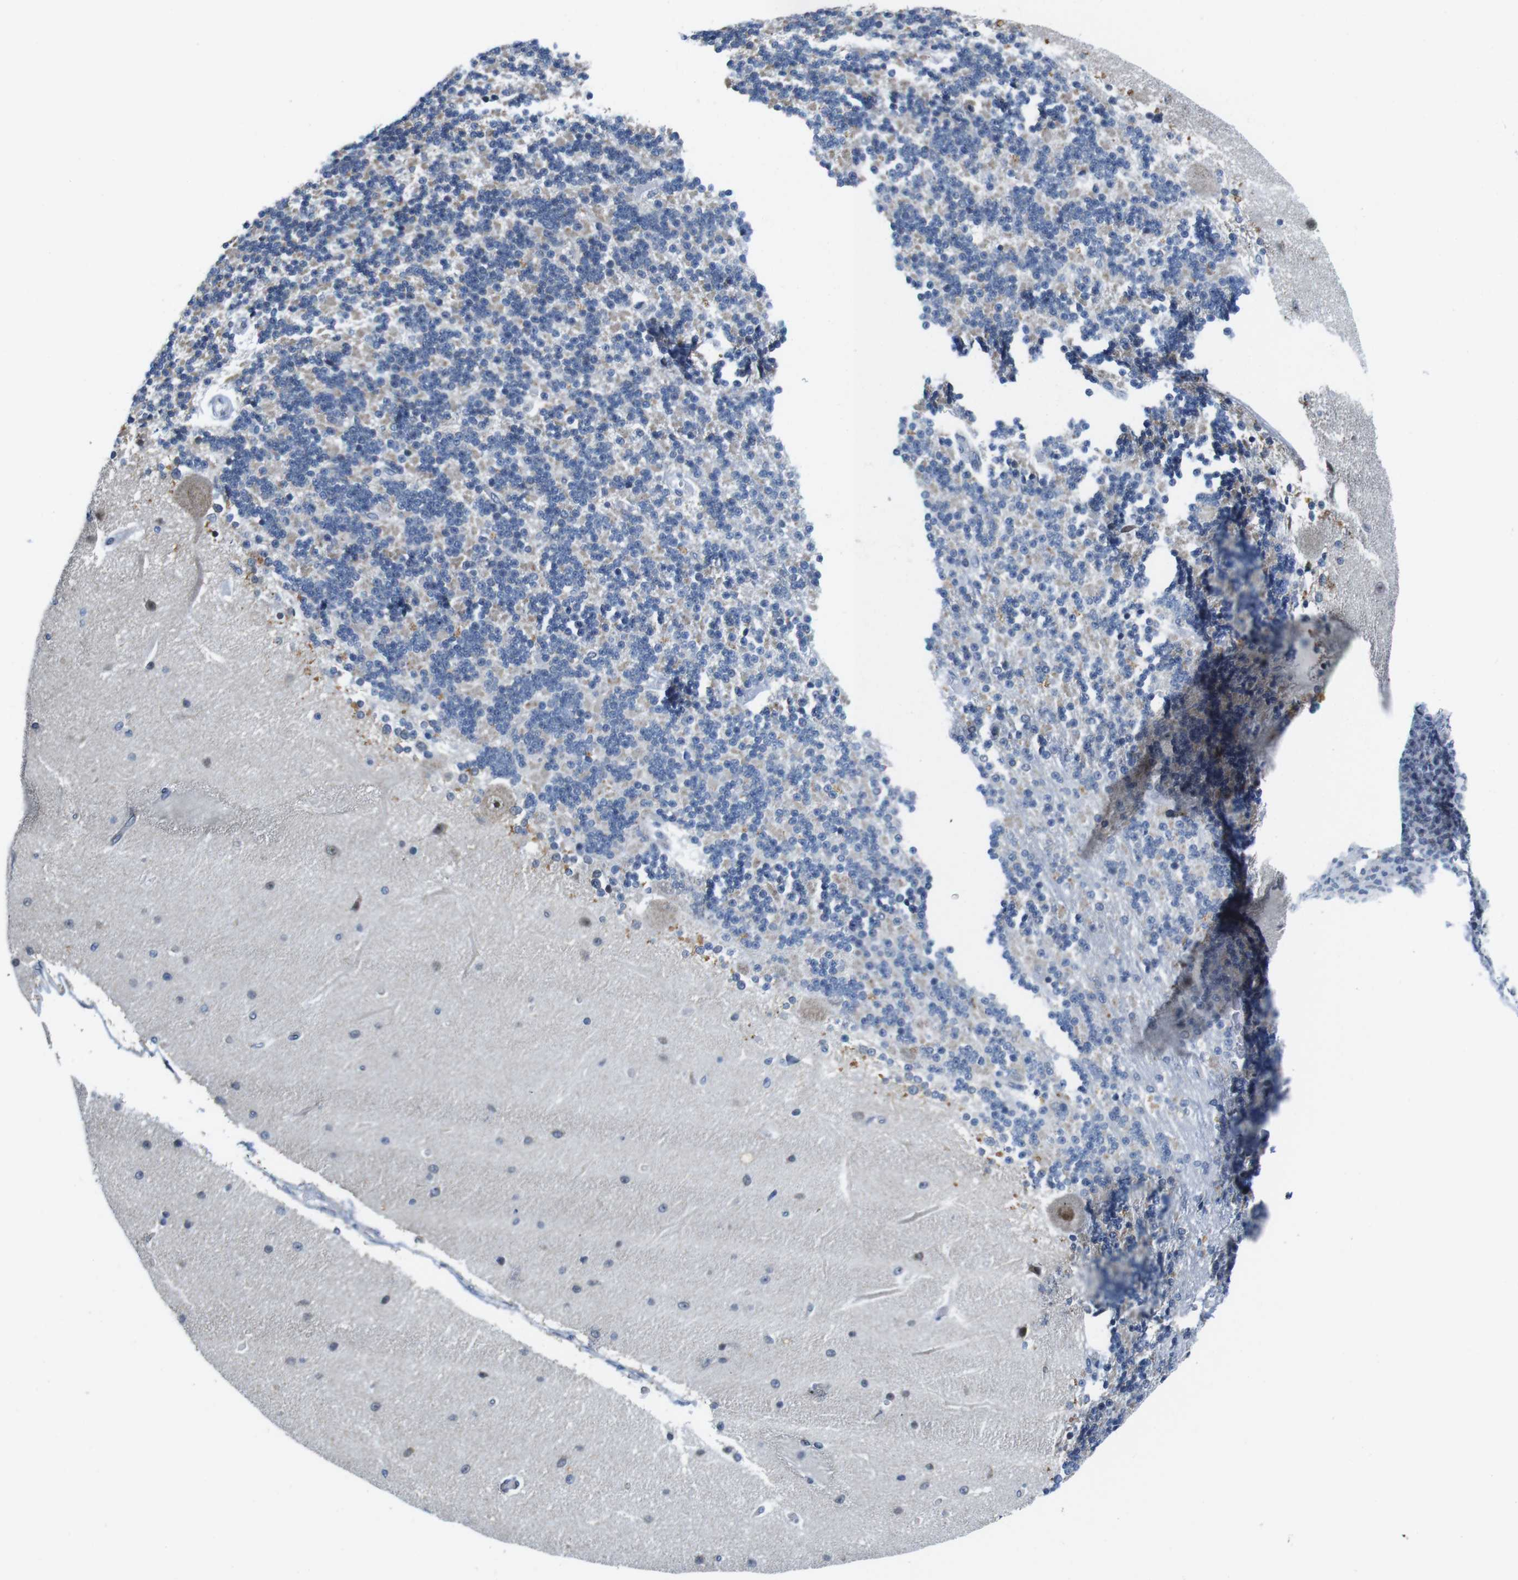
{"staining": {"intensity": "weak", "quantity": "25%-75%", "location": "cytoplasmic/membranous"}, "tissue": "cerebellum", "cell_type": "Cells in granular layer", "image_type": "normal", "snomed": [{"axis": "morphology", "description": "Normal tissue, NOS"}, {"axis": "topography", "description": "Cerebellum"}], "caption": "Cells in granular layer demonstrate low levels of weak cytoplasmic/membranous staining in approximately 25%-75% of cells in unremarkable human cerebellum.", "gene": "MLH1", "patient": {"sex": "female", "age": 54}}